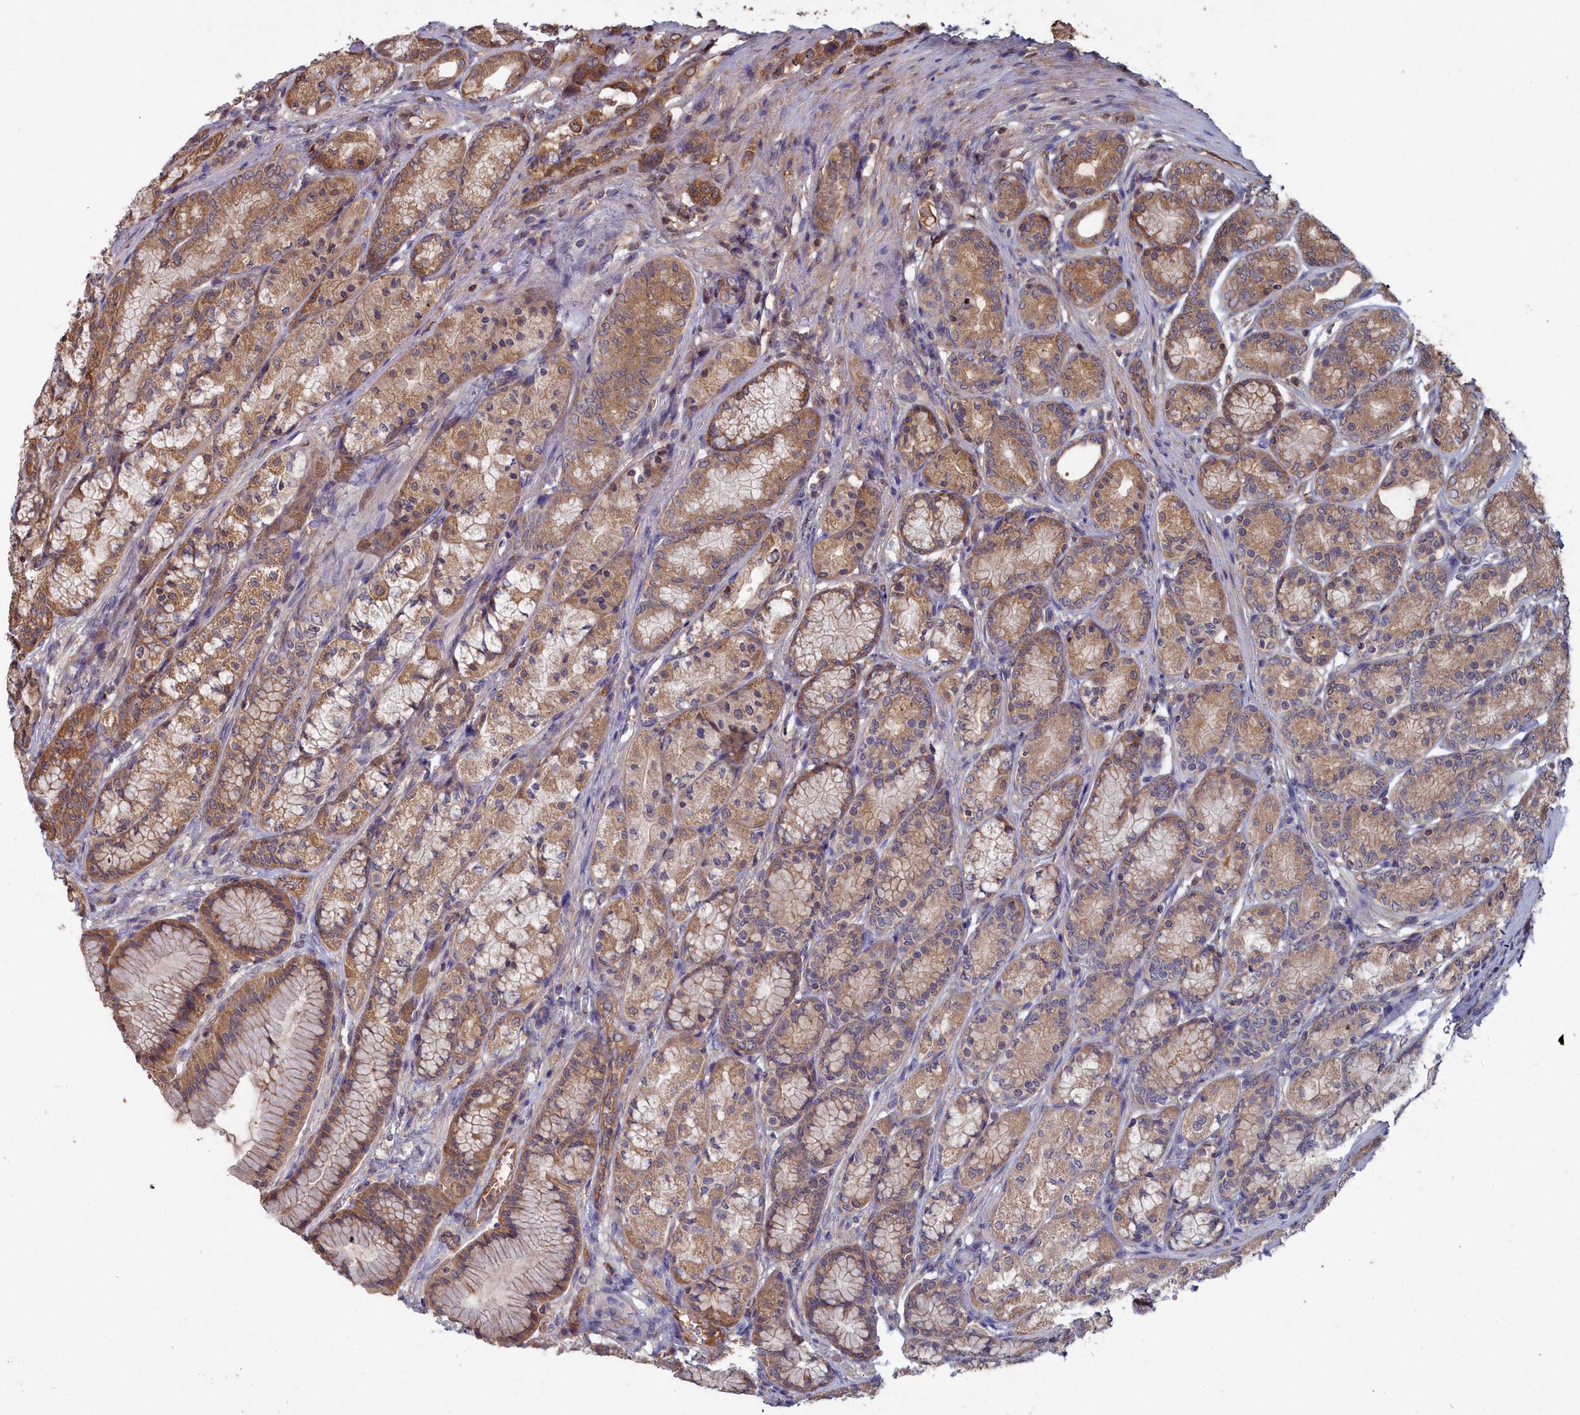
{"staining": {"intensity": "moderate", "quantity": ">75%", "location": "cytoplasmic/membranous"}, "tissue": "stomach", "cell_type": "Glandular cells", "image_type": "normal", "snomed": [{"axis": "morphology", "description": "Normal tissue, NOS"}, {"axis": "morphology", "description": "Adenocarcinoma, NOS"}, {"axis": "morphology", "description": "Adenocarcinoma, High grade"}, {"axis": "topography", "description": "Stomach, upper"}, {"axis": "topography", "description": "Stomach"}], "caption": "This is a histology image of IHC staining of normal stomach, which shows moderate expression in the cytoplasmic/membranous of glandular cells.", "gene": "GFRA2", "patient": {"sex": "female", "age": 65}}